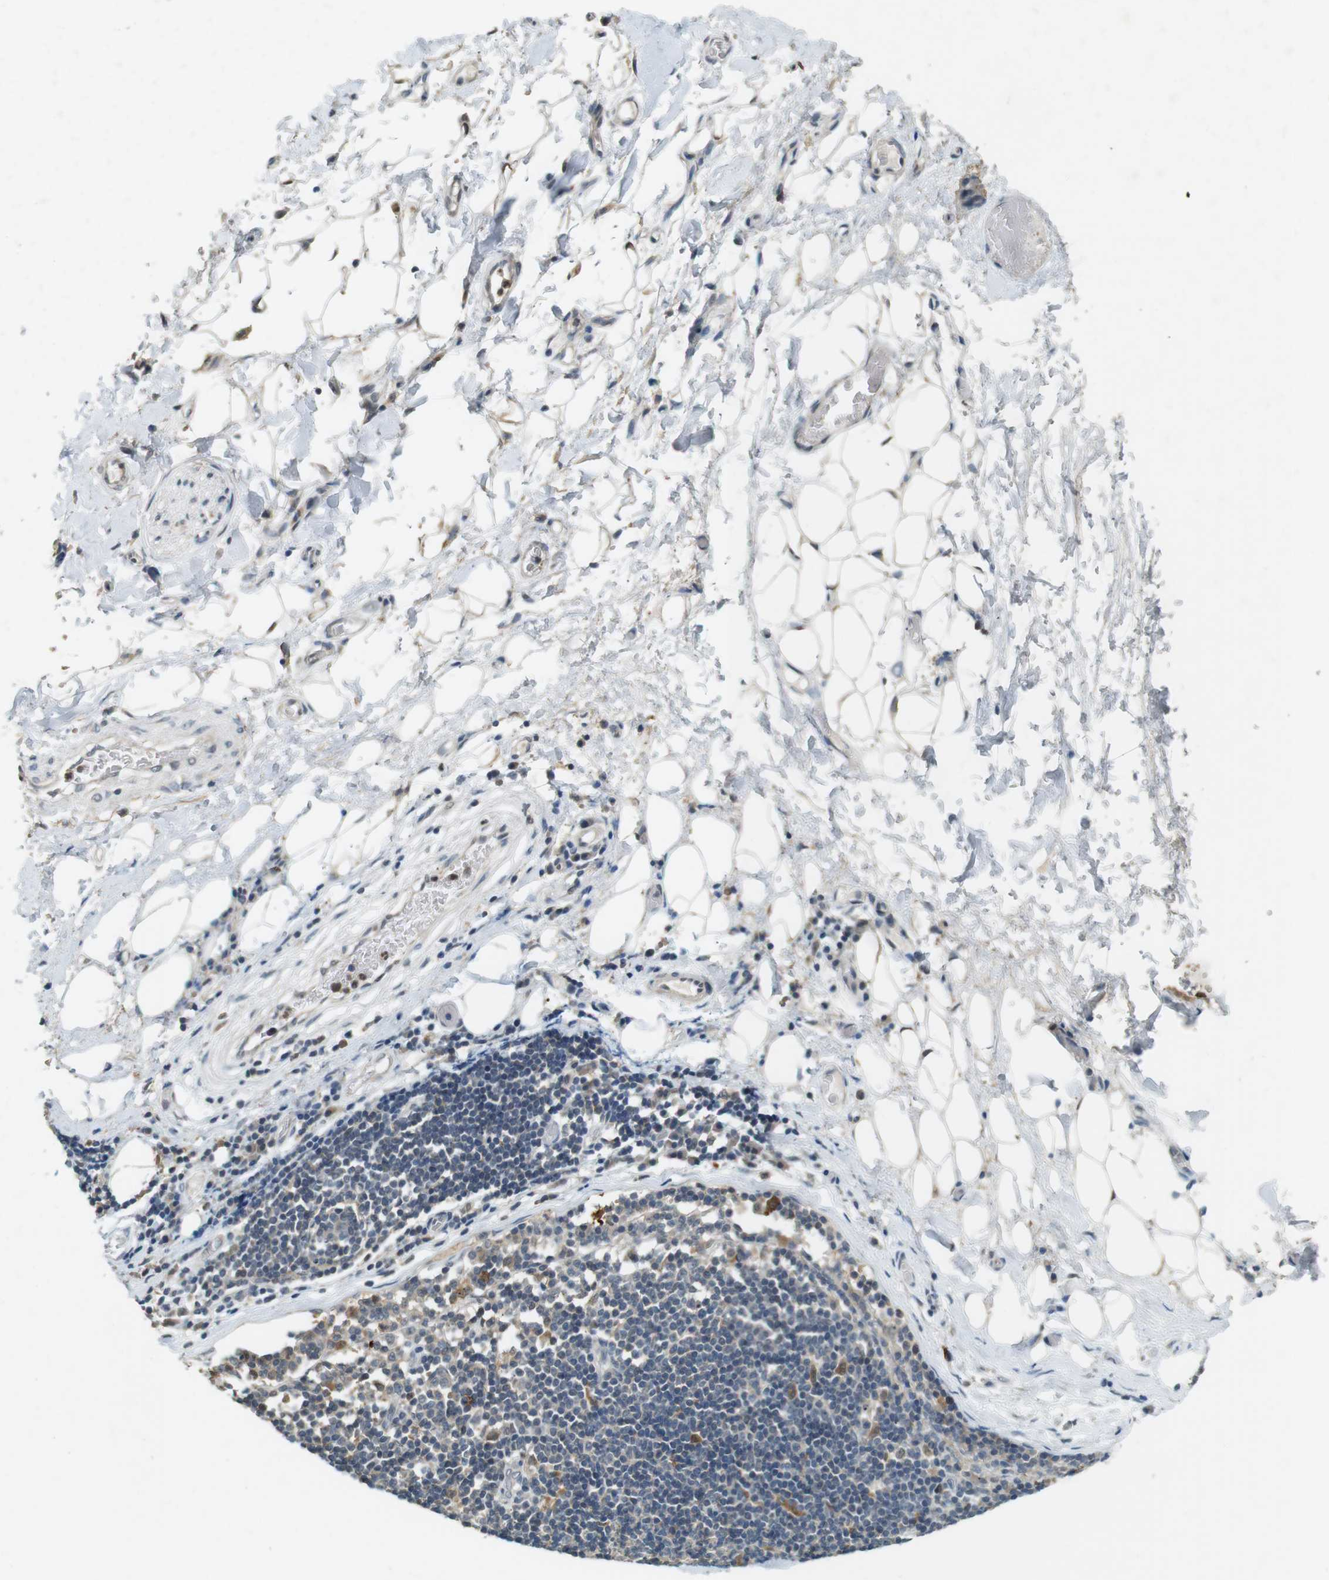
{"staining": {"intensity": "negative", "quantity": "none", "location": "none"}, "tissue": "adipose tissue", "cell_type": "Adipocytes", "image_type": "normal", "snomed": [{"axis": "morphology", "description": "Normal tissue, NOS"}, {"axis": "morphology", "description": "Adenocarcinoma, NOS"}, {"axis": "topography", "description": "Esophagus"}], "caption": "This is a micrograph of immunohistochemistry staining of benign adipose tissue, which shows no expression in adipocytes.", "gene": "CDK14", "patient": {"sex": "male", "age": 62}}